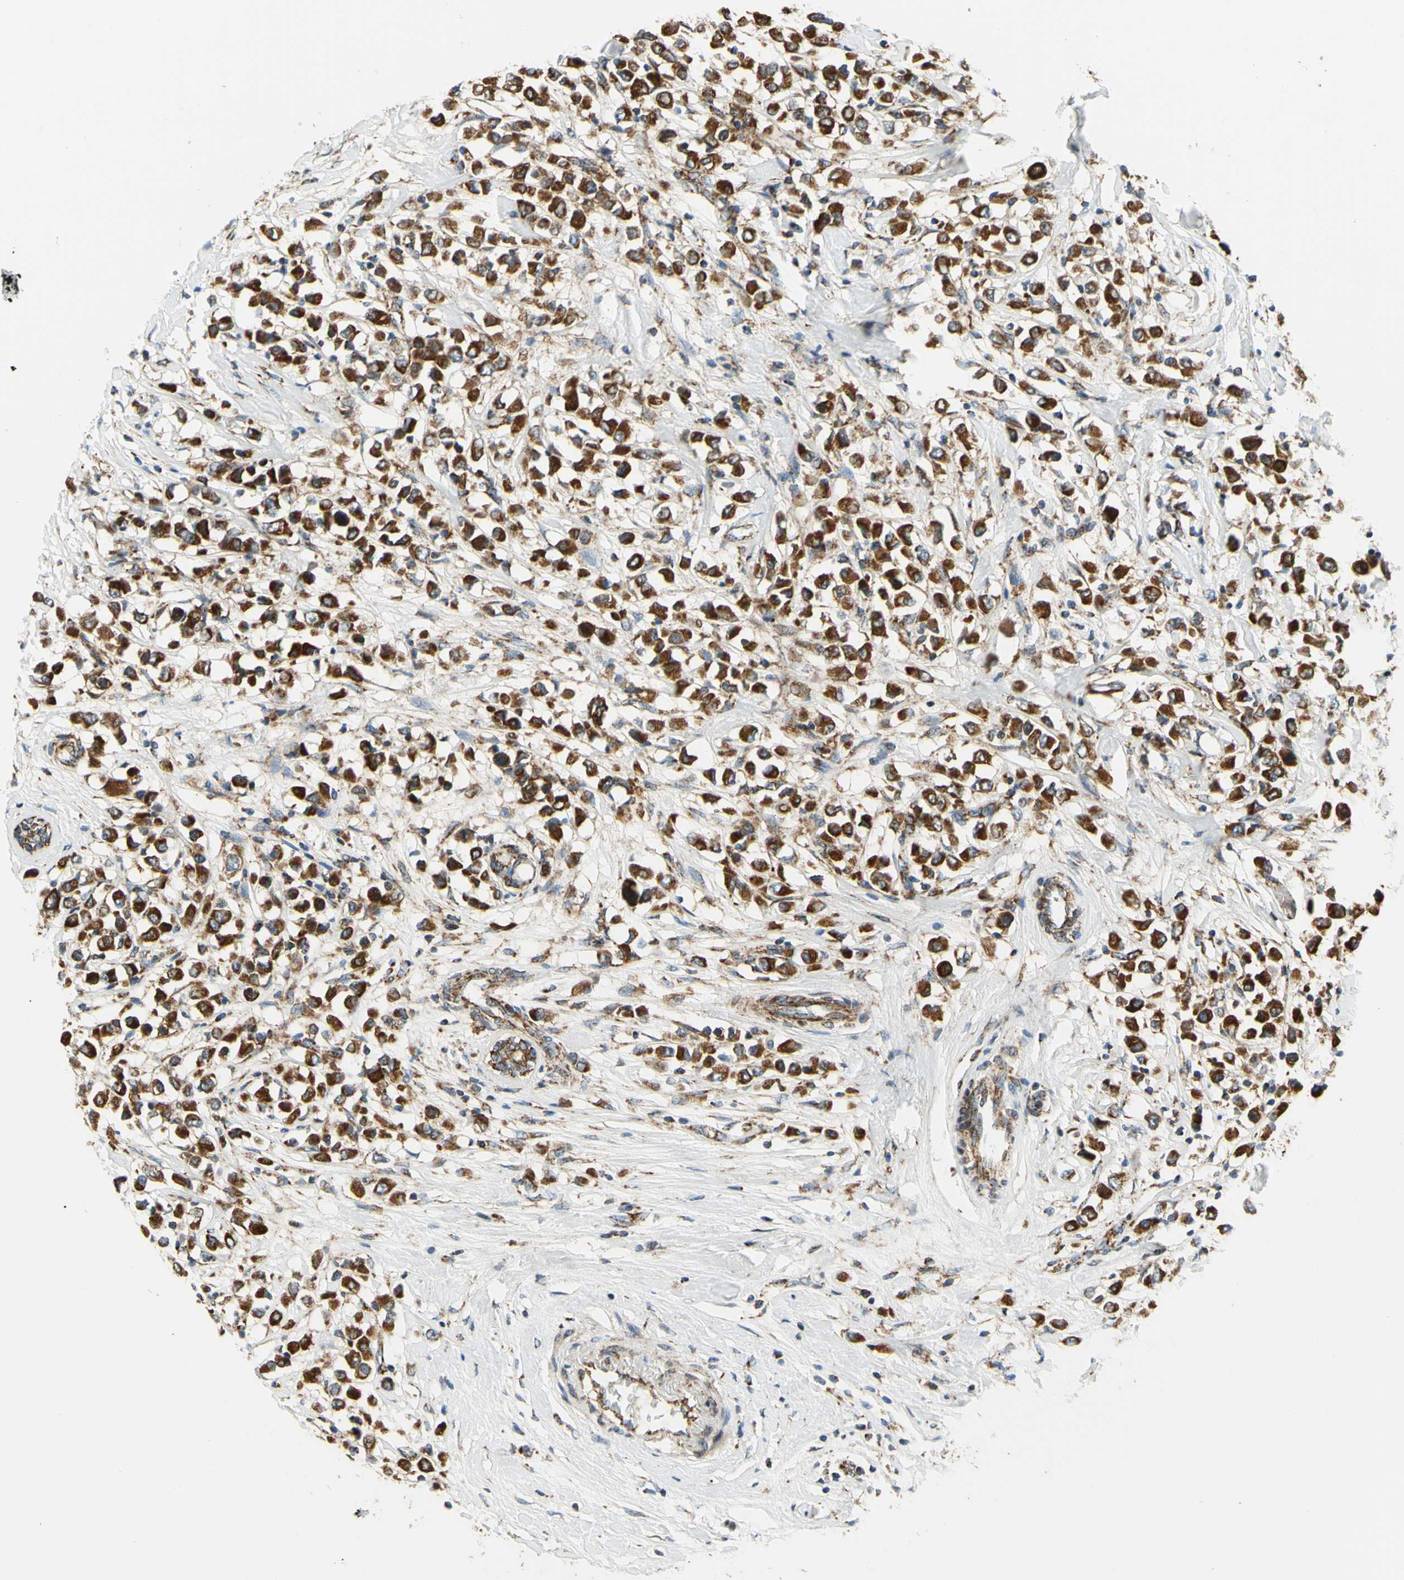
{"staining": {"intensity": "strong", "quantity": ">75%", "location": "cytoplasmic/membranous"}, "tissue": "breast cancer", "cell_type": "Tumor cells", "image_type": "cancer", "snomed": [{"axis": "morphology", "description": "Duct carcinoma"}, {"axis": "topography", "description": "Breast"}], "caption": "Breast cancer (invasive ductal carcinoma) stained for a protein shows strong cytoplasmic/membranous positivity in tumor cells.", "gene": "MAVS", "patient": {"sex": "female", "age": 61}}